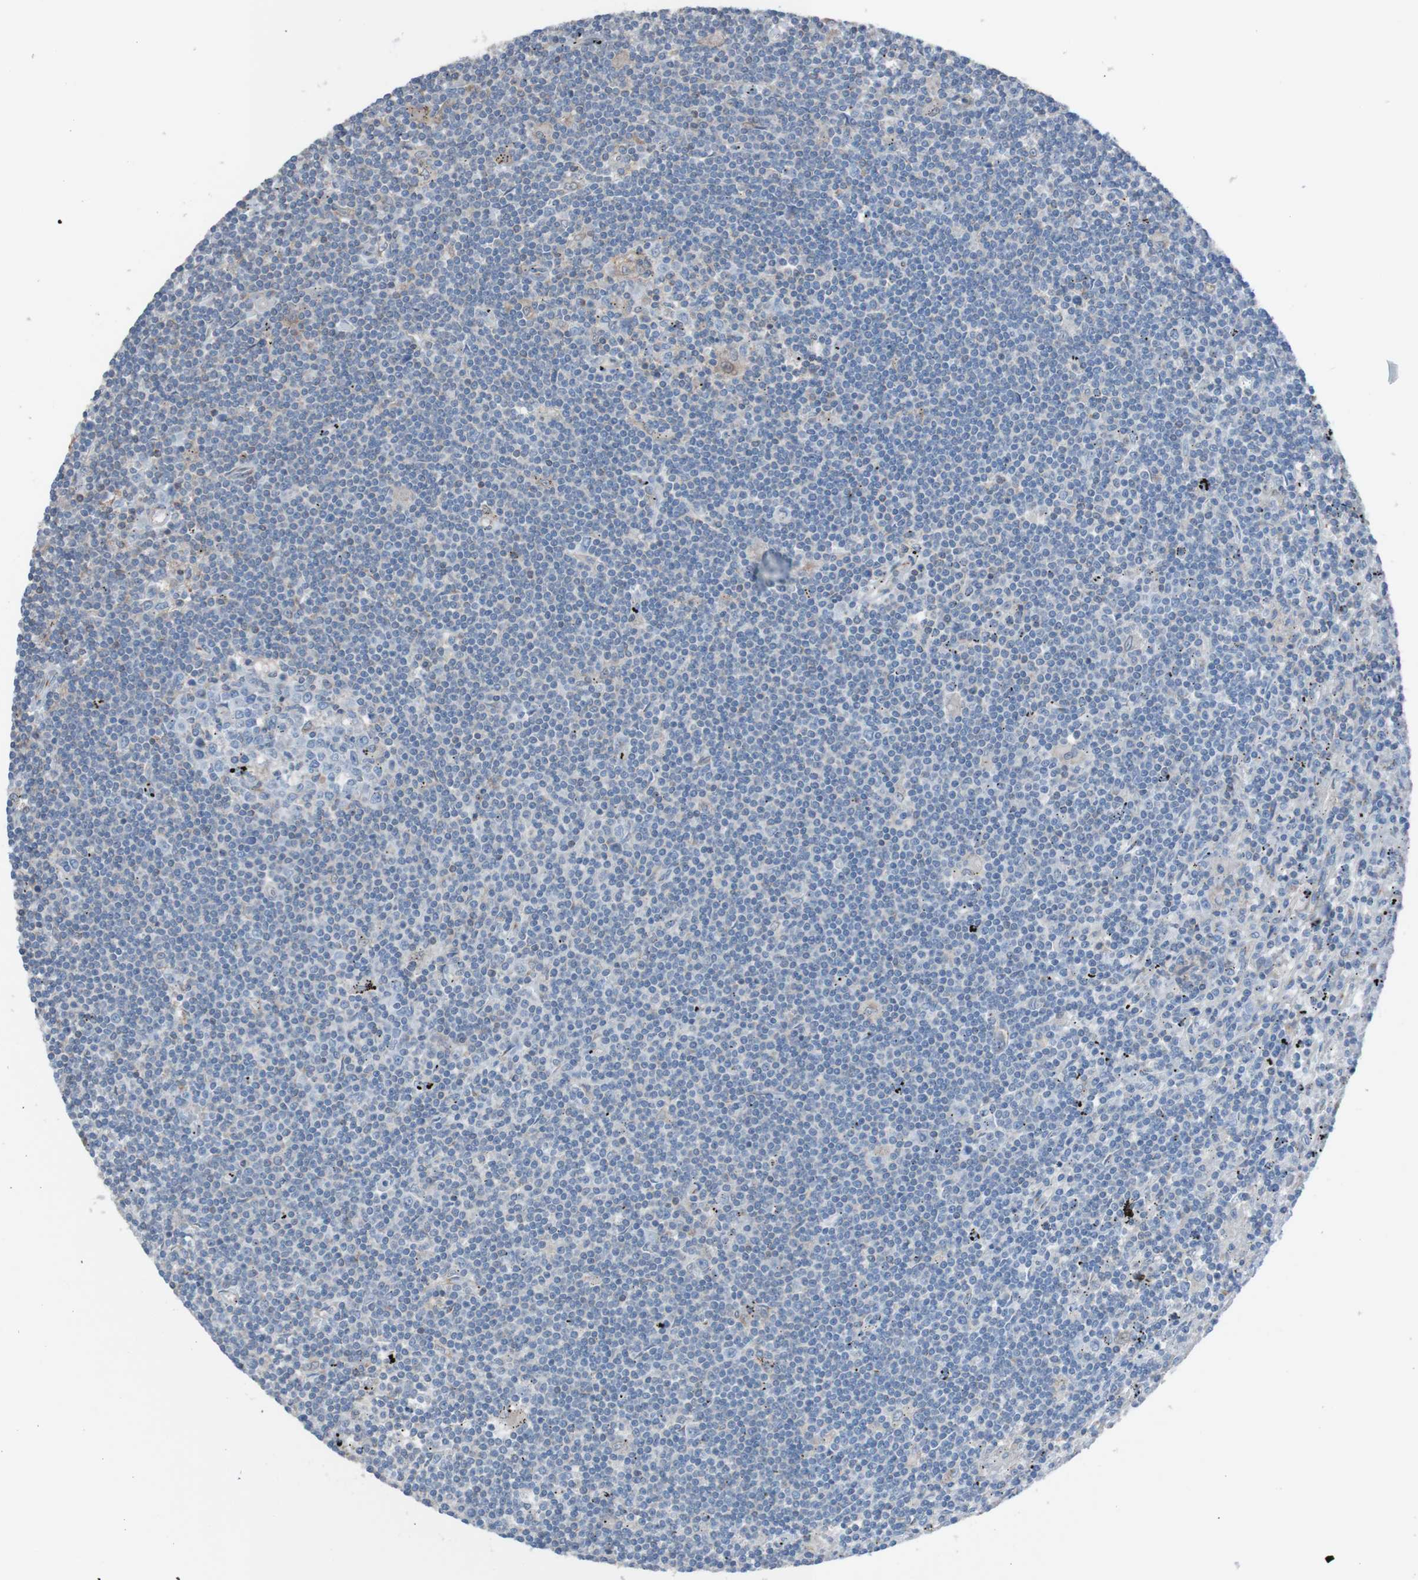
{"staining": {"intensity": "weak", "quantity": "<25%", "location": "cytoplasmic/membranous"}, "tissue": "lymphoma", "cell_type": "Tumor cells", "image_type": "cancer", "snomed": [{"axis": "morphology", "description": "Malignant lymphoma, non-Hodgkin's type, Low grade"}, {"axis": "topography", "description": "Spleen"}], "caption": "Immunohistochemistry (IHC) image of neoplastic tissue: lymphoma stained with DAB (3,3'-diaminobenzidine) exhibits no significant protein staining in tumor cells.", "gene": "MINAR1", "patient": {"sex": "male", "age": 76}}